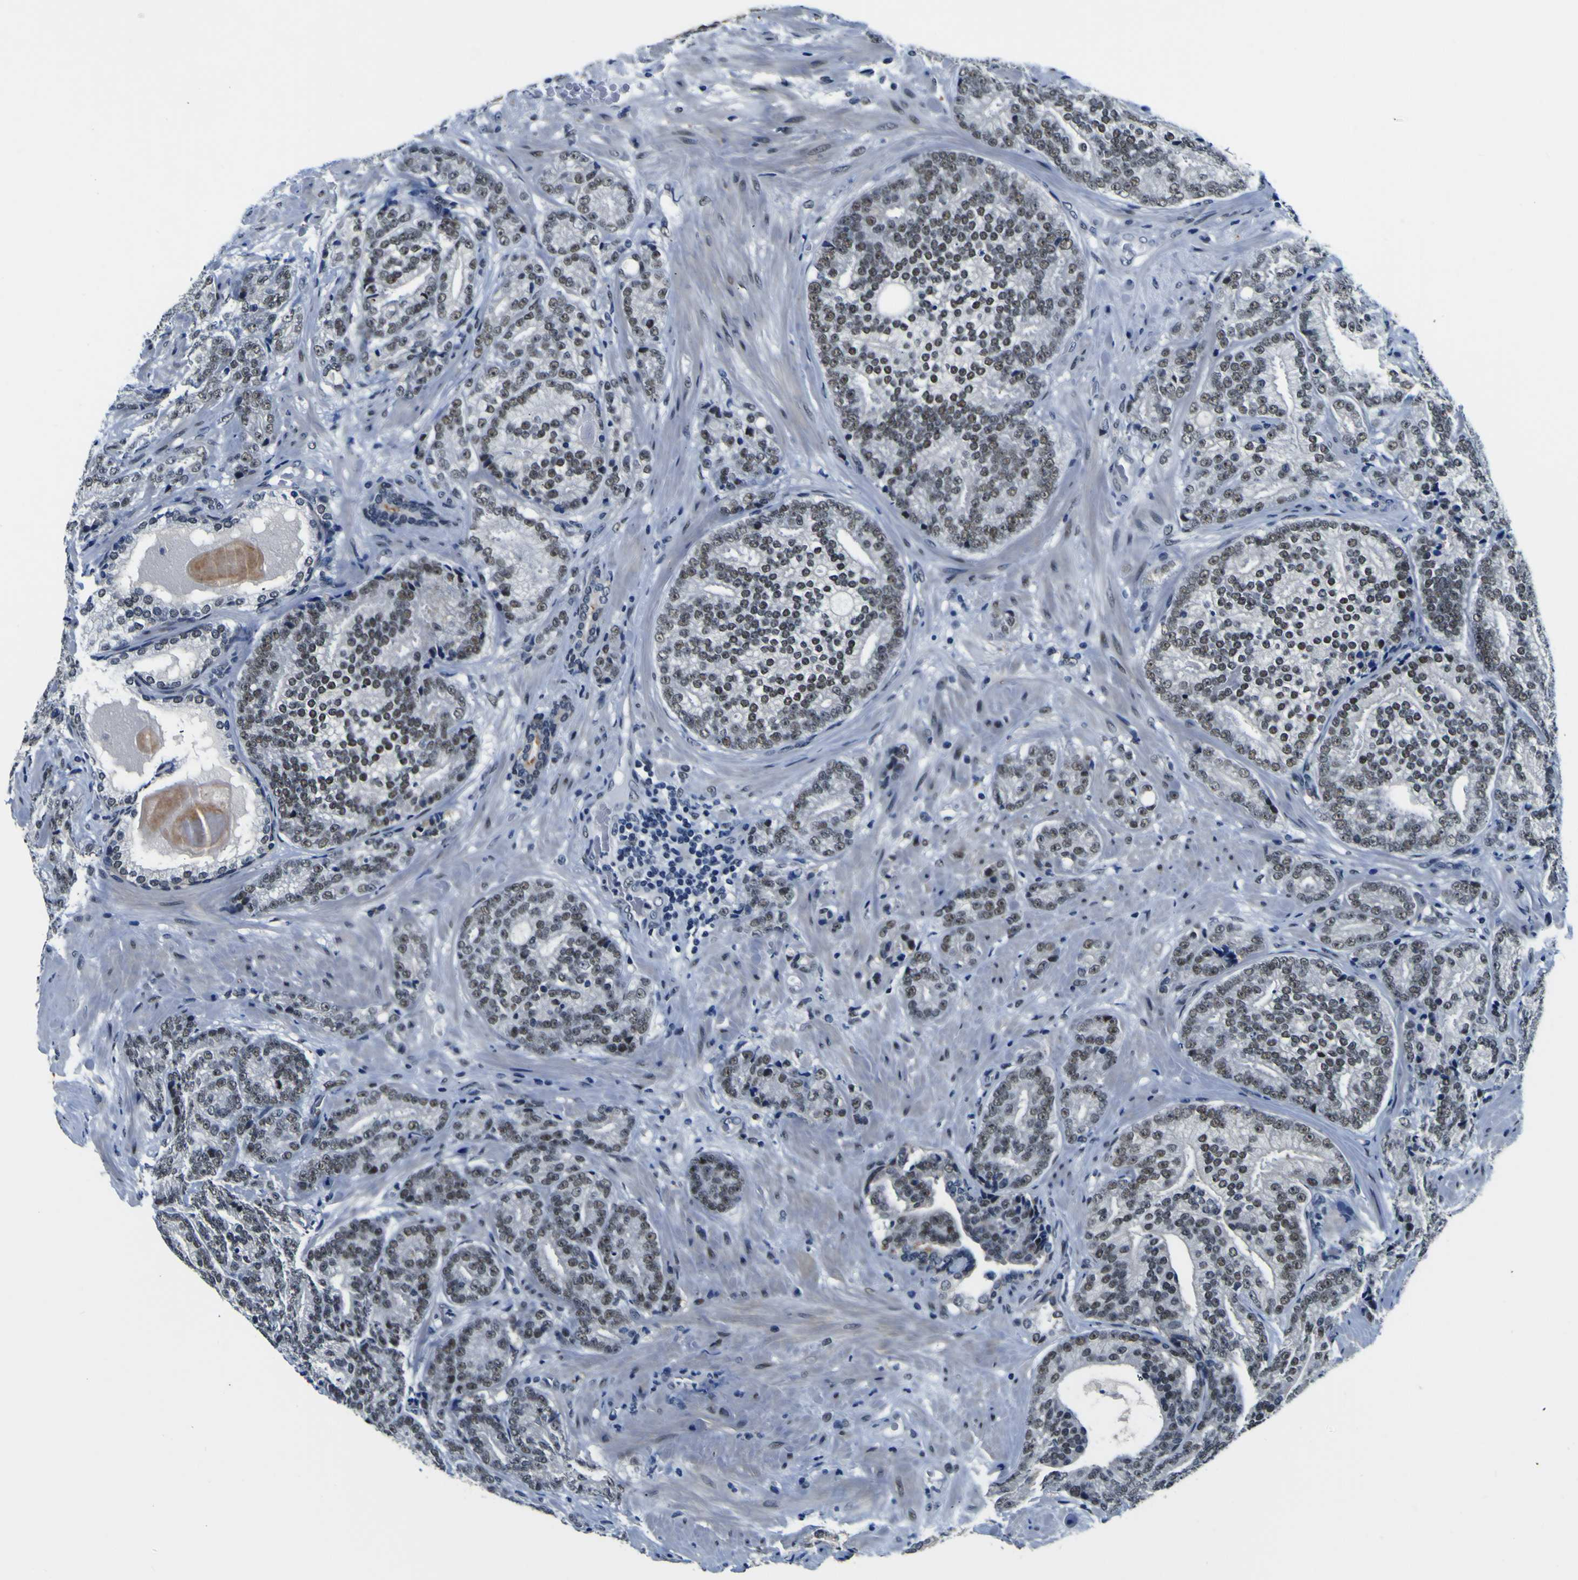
{"staining": {"intensity": "moderate", "quantity": ">75%", "location": "nuclear"}, "tissue": "prostate cancer", "cell_type": "Tumor cells", "image_type": "cancer", "snomed": [{"axis": "morphology", "description": "Adenocarcinoma, High grade"}, {"axis": "topography", "description": "Prostate"}], "caption": "Brown immunohistochemical staining in human prostate cancer shows moderate nuclear staining in approximately >75% of tumor cells.", "gene": "CUL4B", "patient": {"sex": "male", "age": 61}}